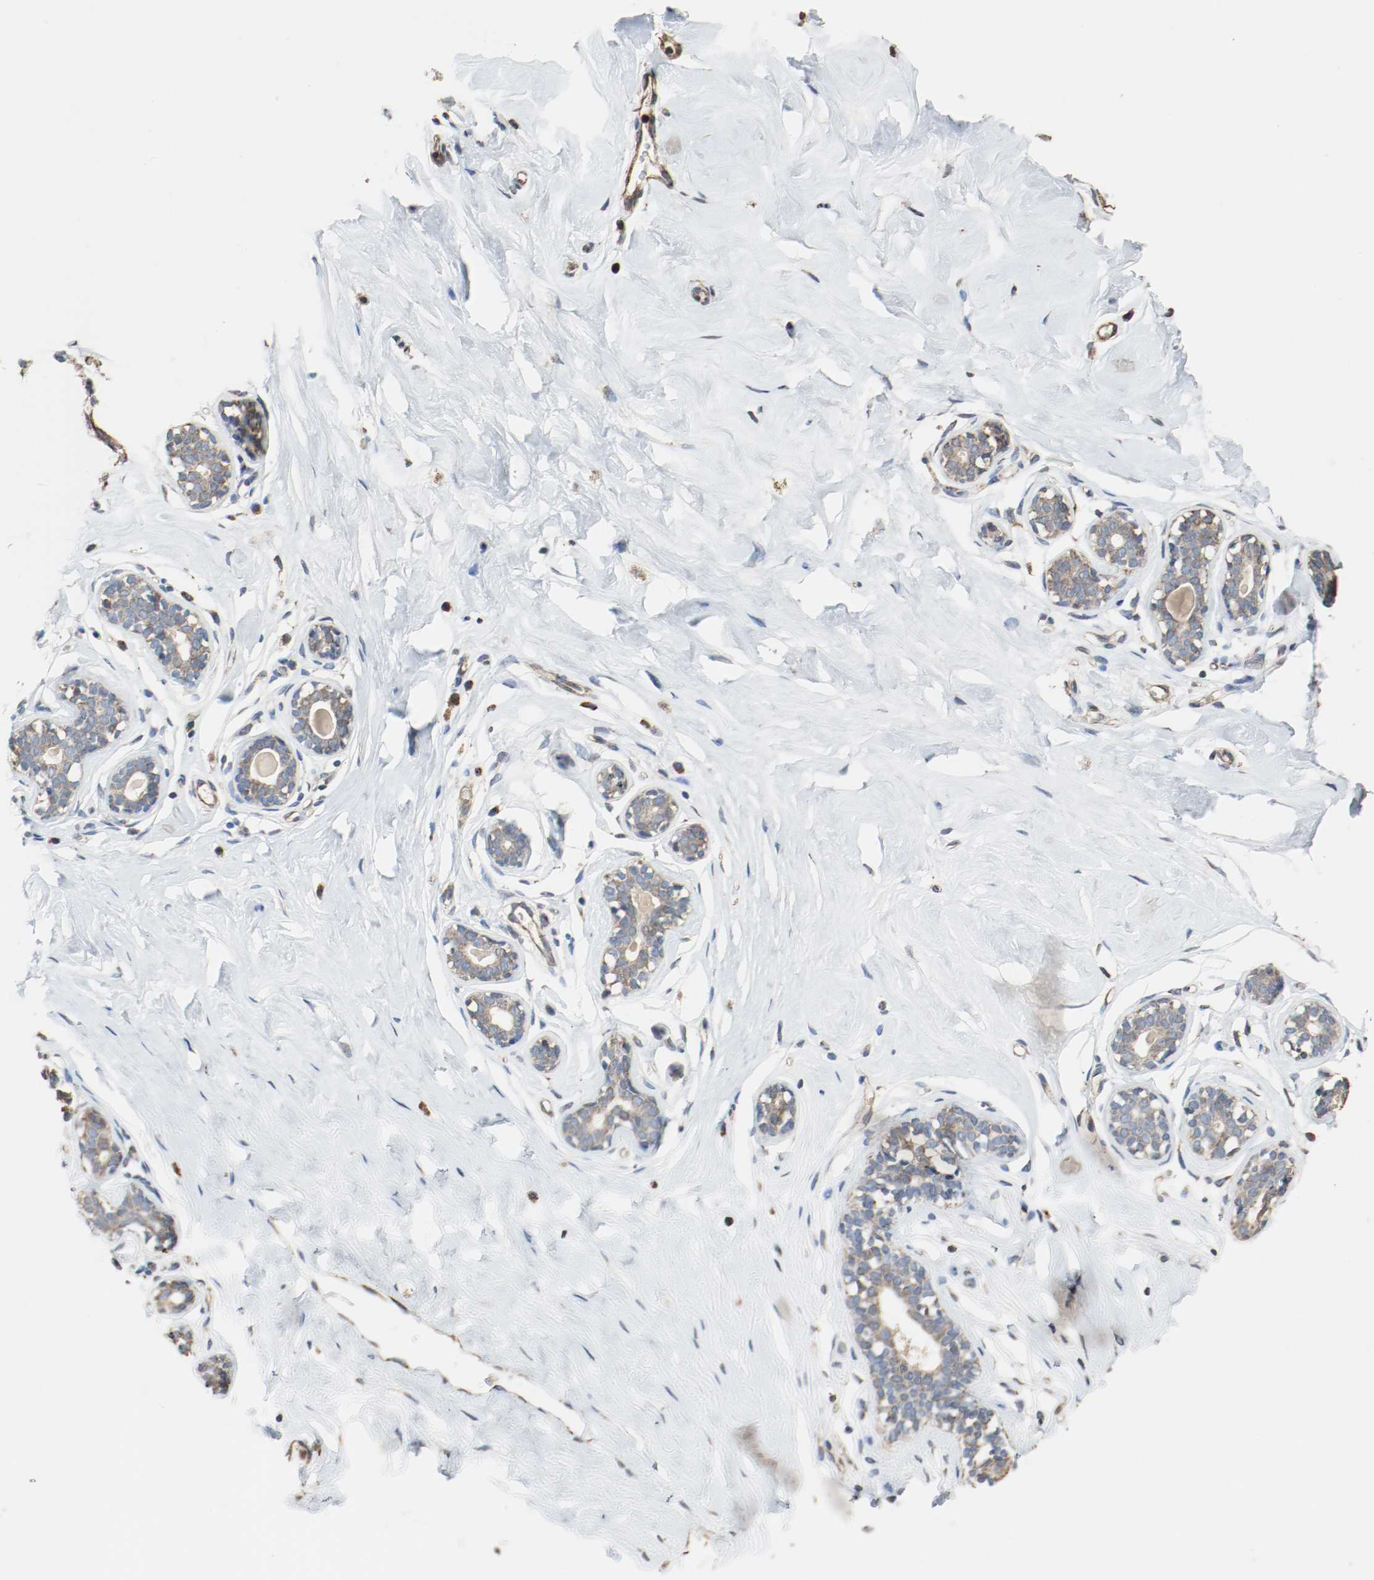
{"staining": {"intensity": "moderate", "quantity": ">75%", "location": "cytoplasmic/membranous"}, "tissue": "breast", "cell_type": "Adipocytes", "image_type": "normal", "snomed": [{"axis": "morphology", "description": "Normal tissue, NOS"}, {"axis": "topography", "description": "Breast"}], "caption": "IHC staining of unremarkable breast, which reveals medium levels of moderate cytoplasmic/membranous positivity in approximately >75% of adipocytes indicating moderate cytoplasmic/membranous protein staining. The staining was performed using DAB (3,3'-diaminobenzidine) (brown) for protein detection and nuclei were counterstained in hematoxylin (blue).", "gene": "ALDH4A1", "patient": {"sex": "female", "age": 23}}